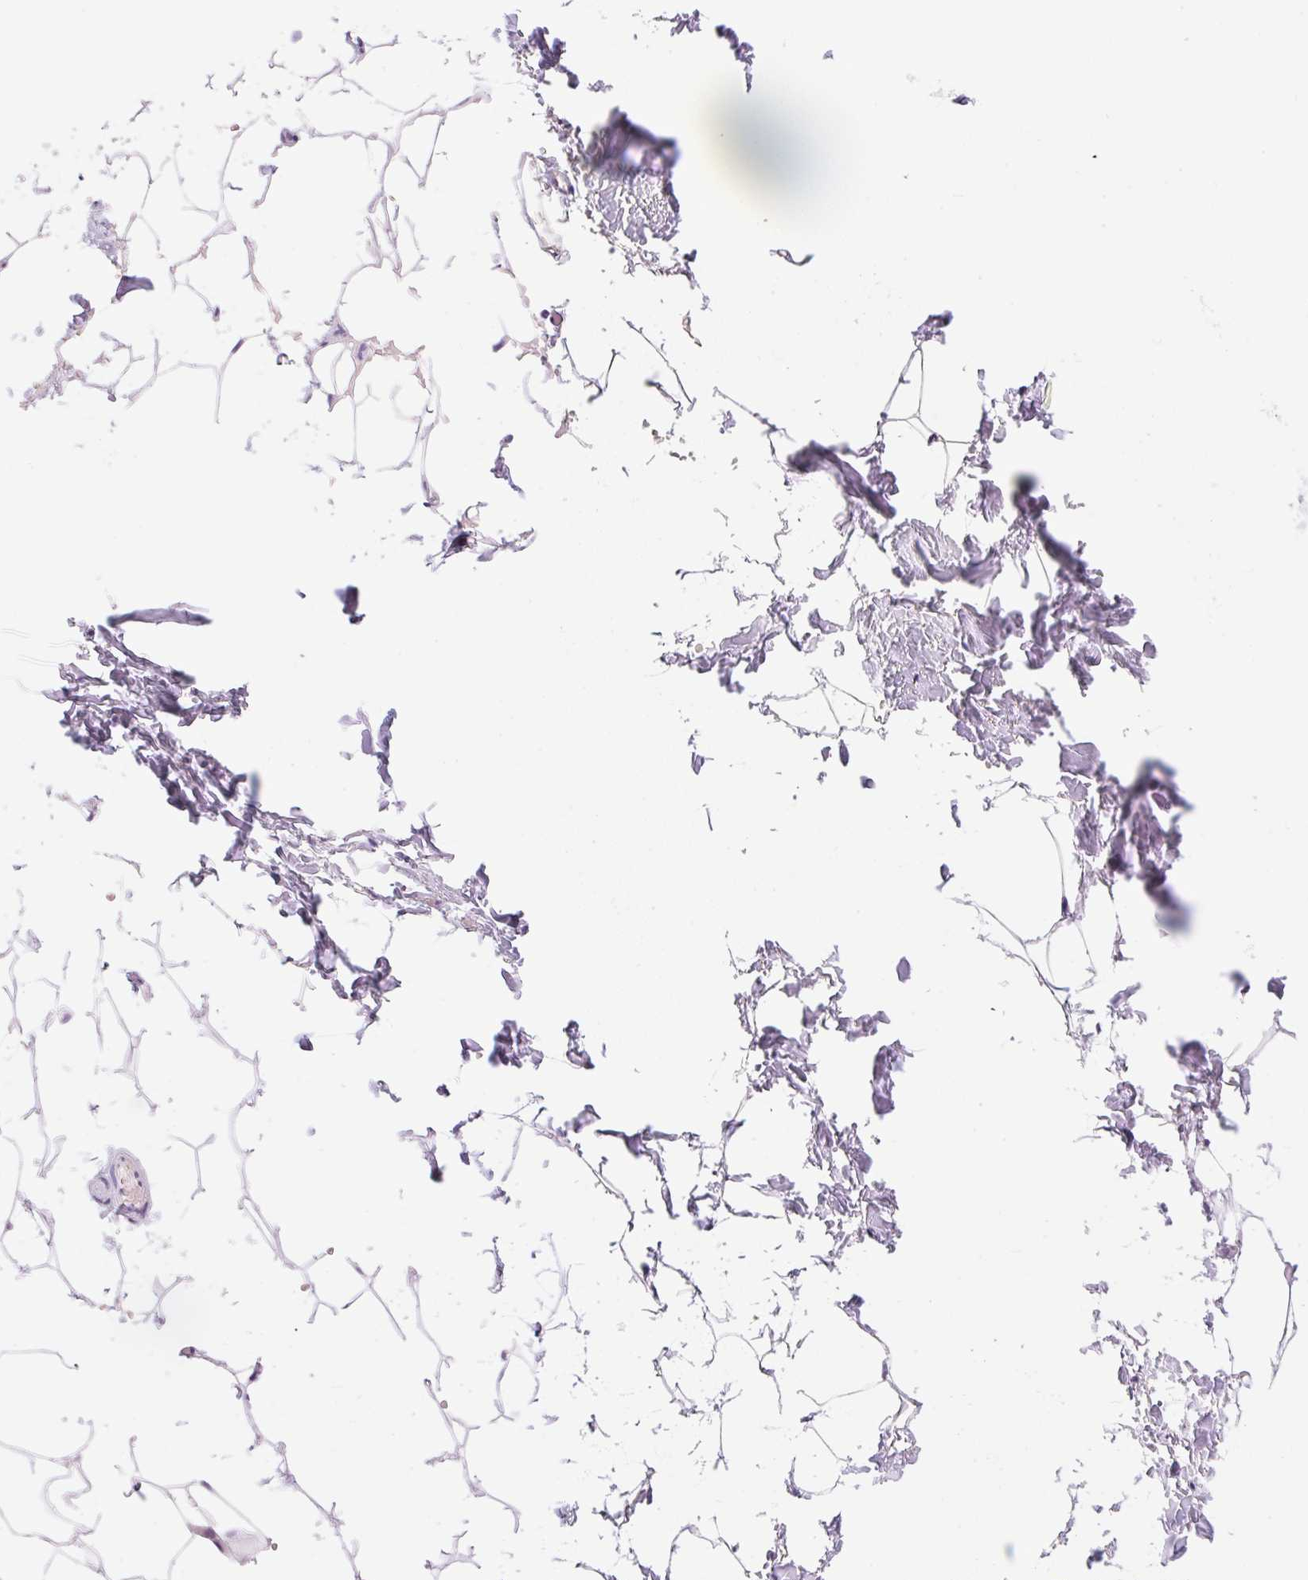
{"staining": {"intensity": "negative", "quantity": "none", "location": "none"}, "tissue": "adipose tissue", "cell_type": "Adipocytes", "image_type": "normal", "snomed": [{"axis": "morphology", "description": "Normal tissue, NOS"}, {"axis": "topography", "description": "Skin"}, {"axis": "topography", "description": "Peripheral nerve tissue"}], "caption": "Adipocytes show no significant protein staining in benign adipose tissue. (IHC, brightfield microscopy, high magnification).", "gene": "PALM3", "patient": {"sex": "female", "age": 56}}